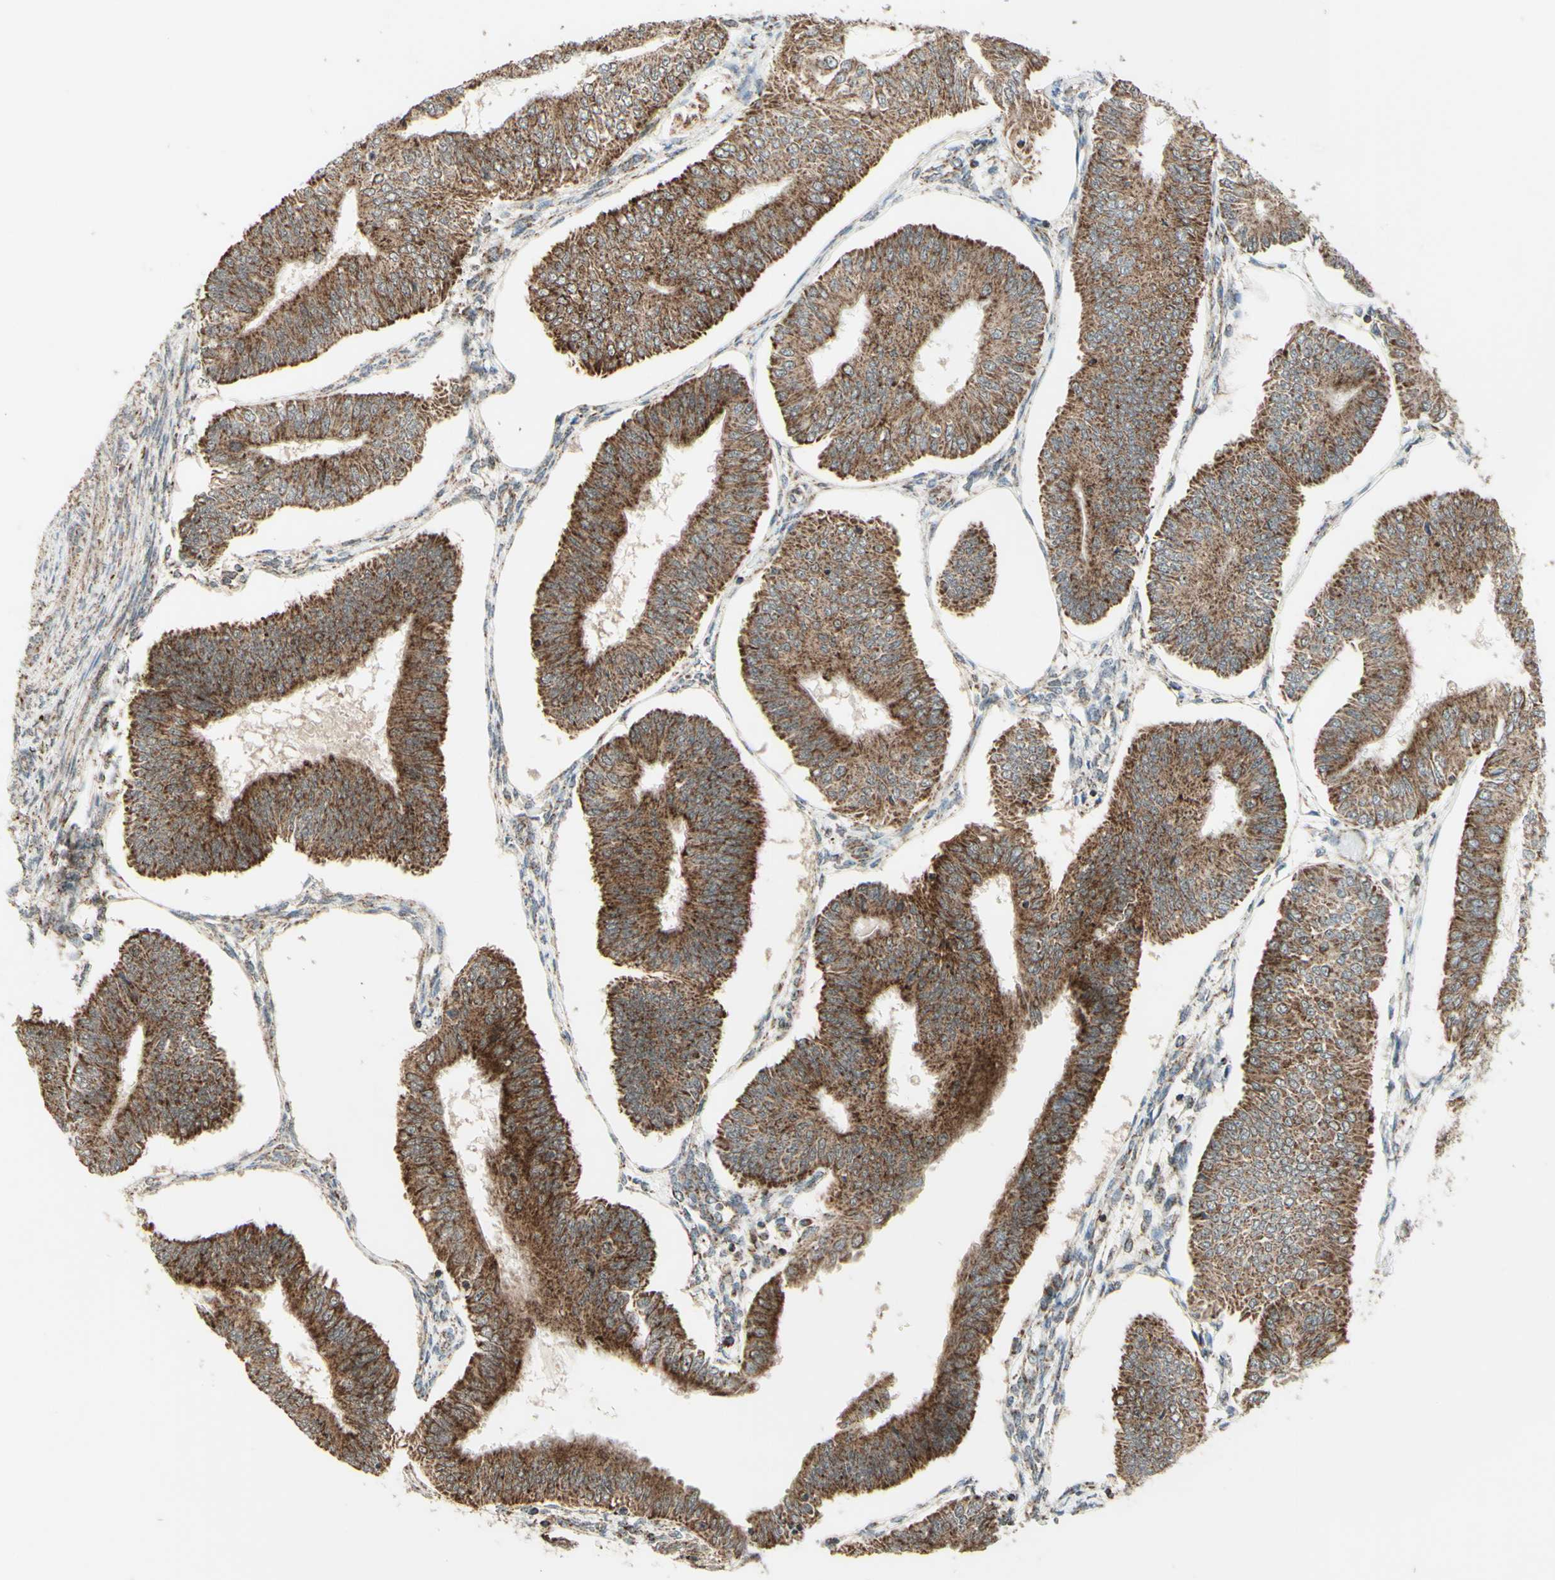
{"staining": {"intensity": "strong", "quantity": ">75%", "location": "cytoplasmic/membranous"}, "tissue": "endometrial cancer", "cell_type": "Tumor cells", "image_type": "cancer", "snomed": [{"axis": "morphology", "description": "Adenocarcinoma, NOS"}, {"axis": "topography", "description": "Endometrium"}], "caption": "This photomicrograph reveals immunohistochemistry (IHC) staining of adenocarcinoma (endometrial), with high strong cytoplasmic/membranous positivity in approximately >75% of tumor cells.", "gene": "DHRS3", "patient": {"sex": "female", "age": 58}}